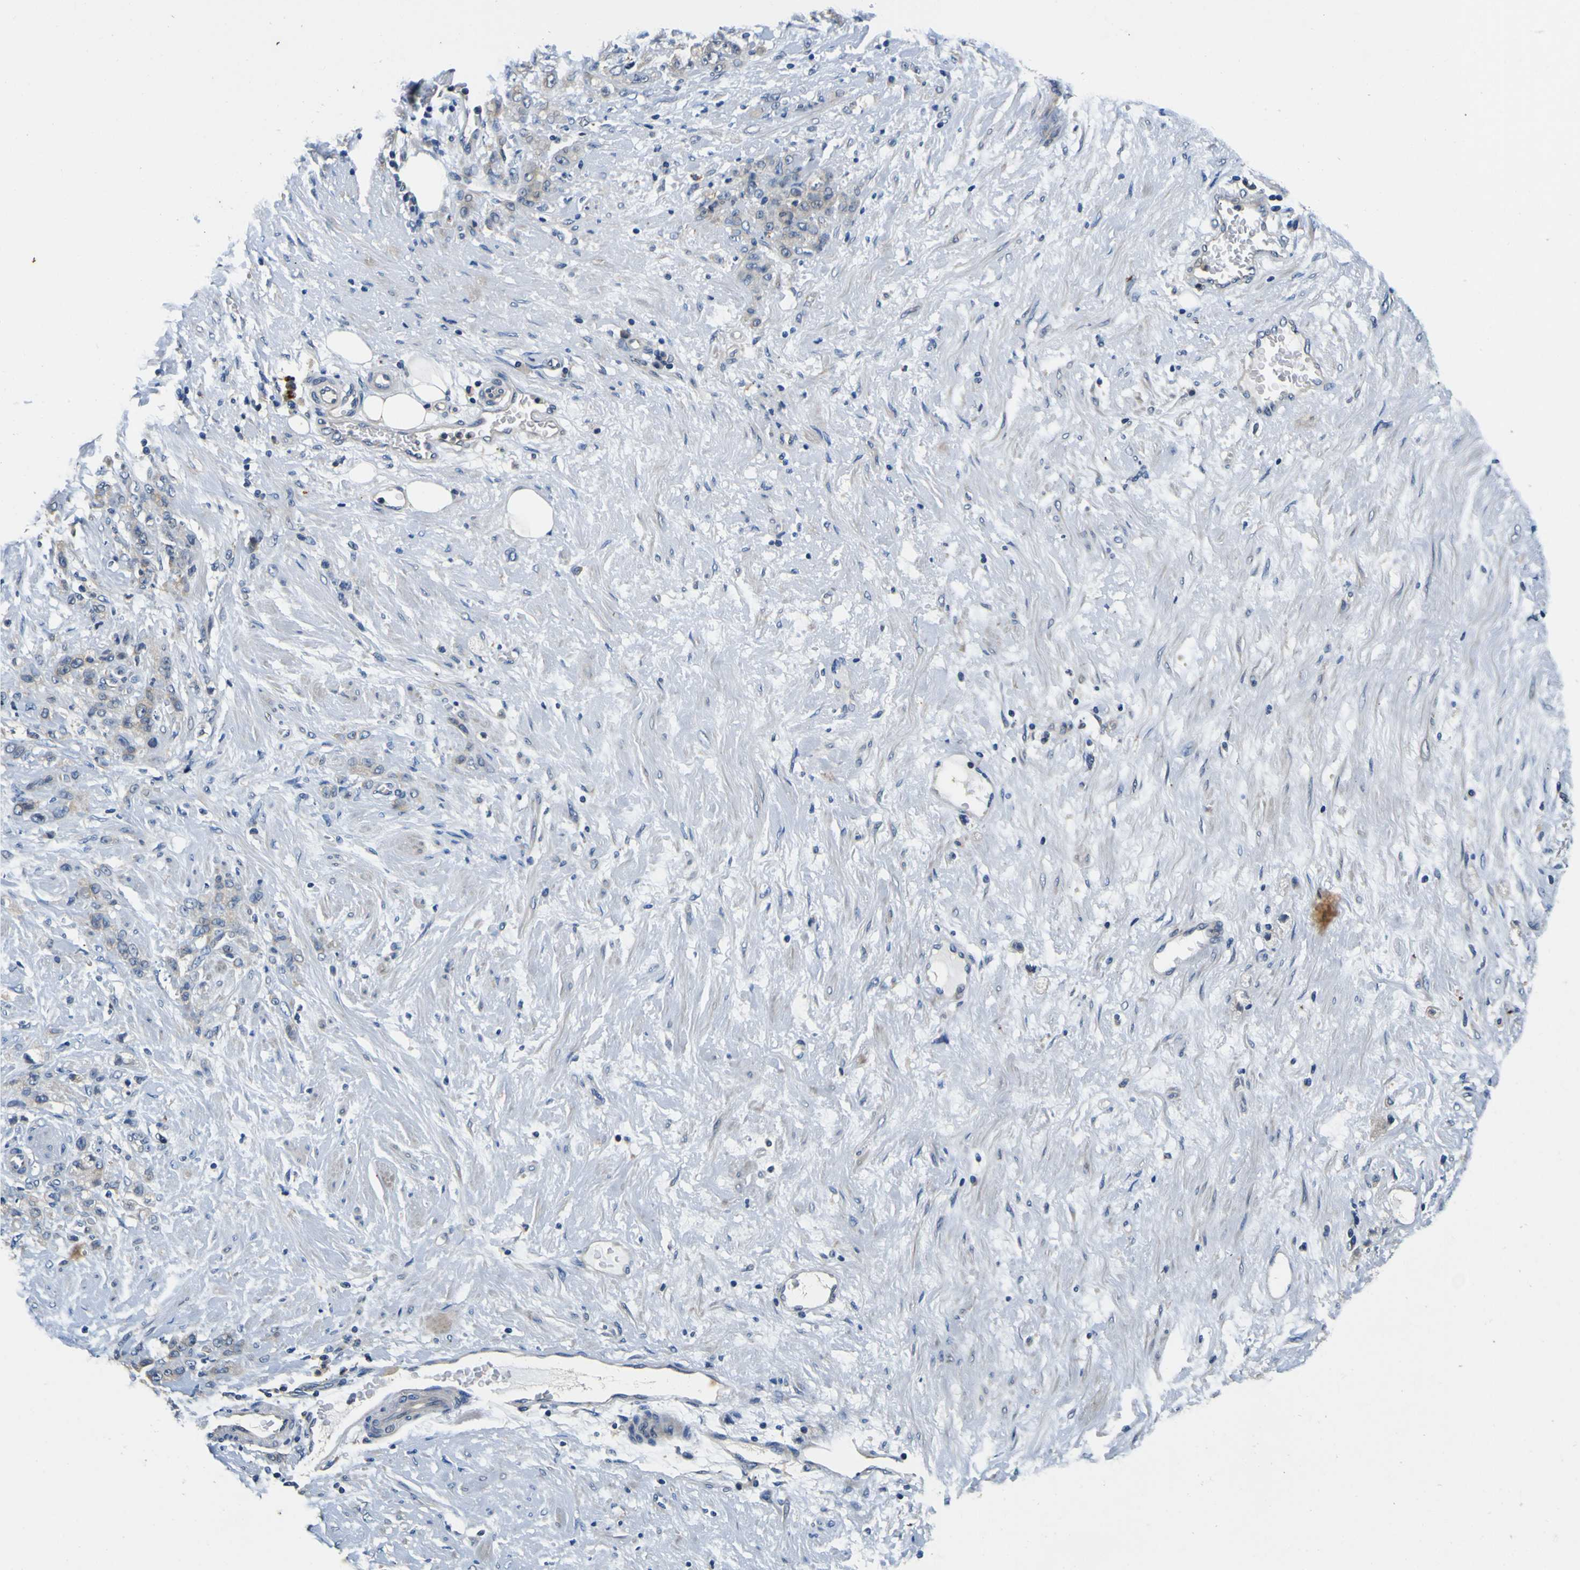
{"staining": {"intensity": "weak", "quantity": ">75%", "location": "cytoplasmic/membranous"}, "tissue": "stomach cancer", "cell_type": "Tumor cells", "image_type": "cancer", "snomed": [{"axis": "morphology", "description": "Adenocarcinoma, NOS"}, {"axis": "topography", "description": "Stomach"}], "caption": "Immunohistochemistry staining of stomach adenocarcinoma, which shows low levels of weak cytoplasmic/membranous positivity in approximately >75% of tumor cells indicating weak cytoplasmic/membranous protein expression. The staining was performed using DAB (brown) for protein detection and nuclei were counterstained in hematoxylin (blue).", "gene": "TNIK", "patient": {"sex": "male", "age": 82}}